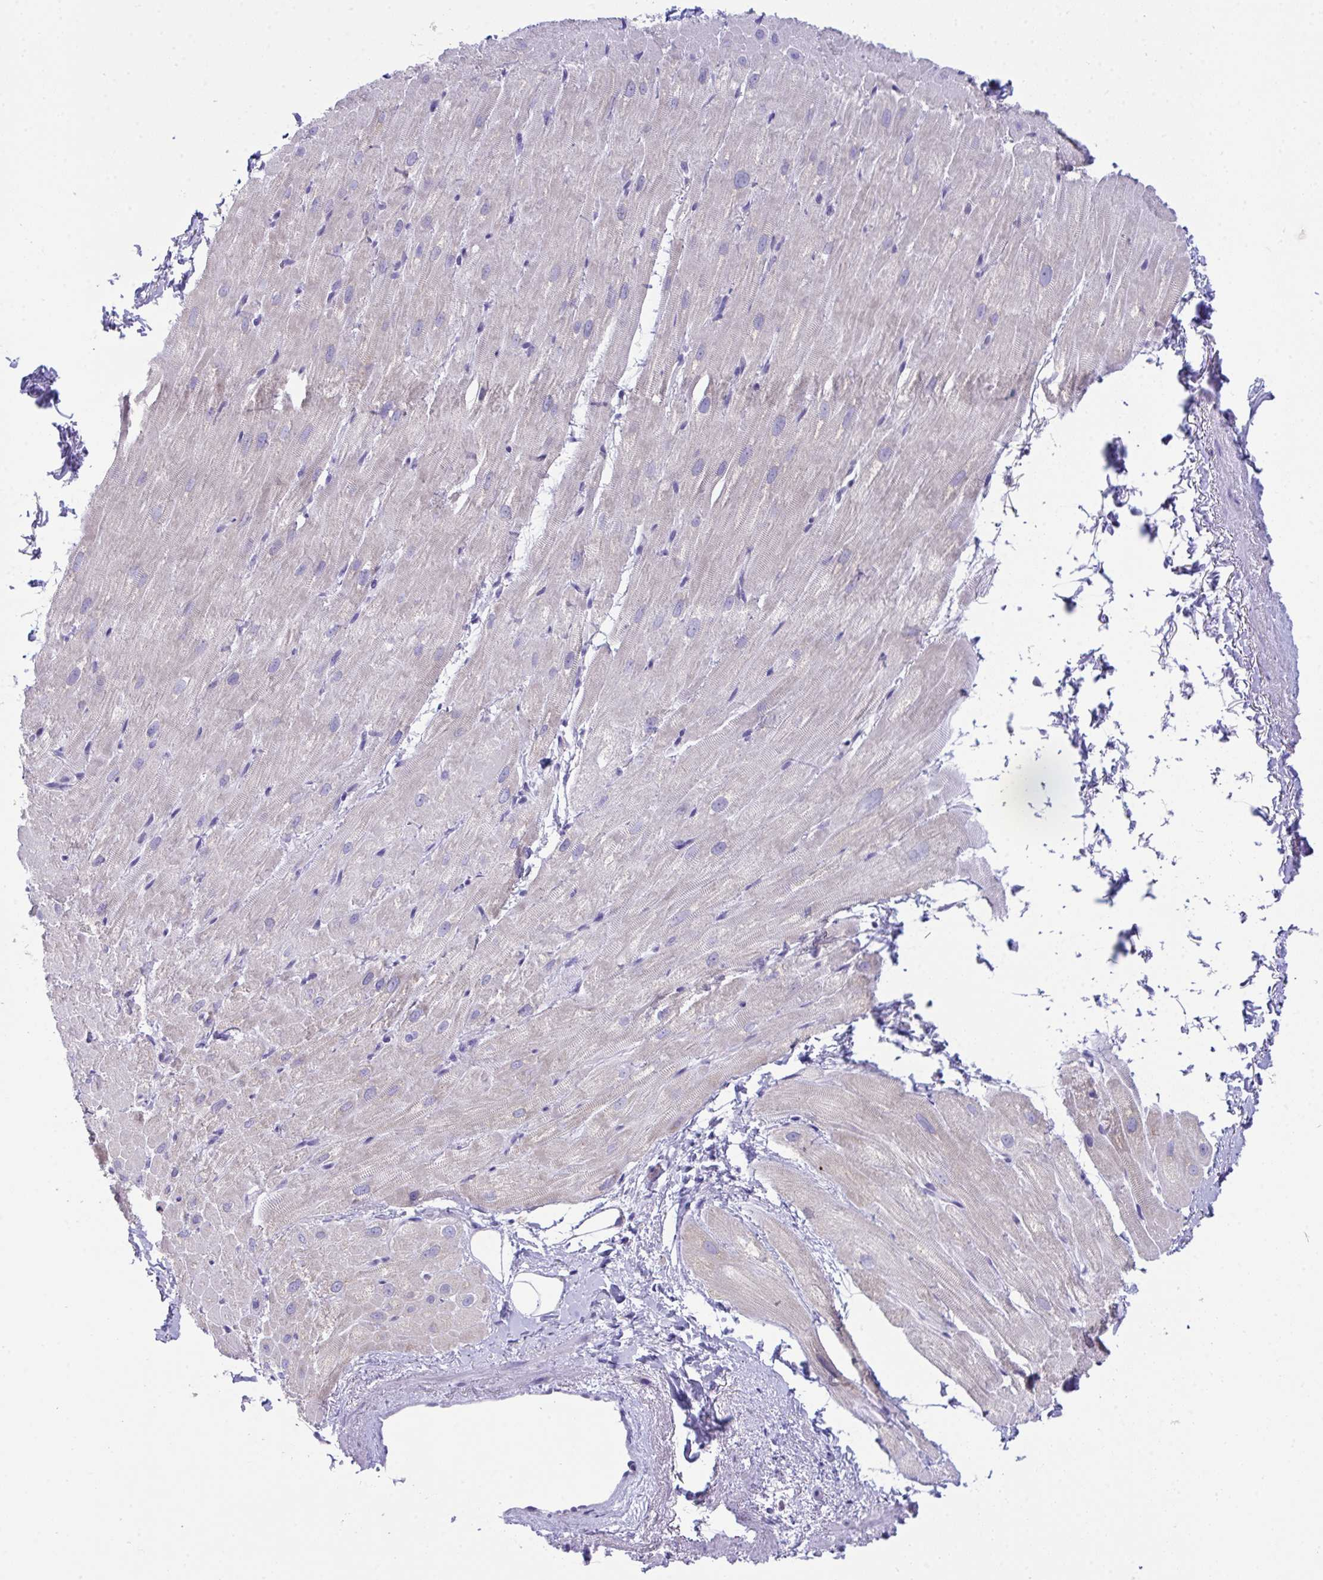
{"staining": {"intensity": "negative", "quantity": "none", "location": "none"}, "tissue": "heart muscle", "cell_type": "Cardiomyocytes", "image_type": "normal", "snomed": [{"axis": "morphology", "description": "Normal tissue, NOS"}, {"axis": "topography", "description": "Heart"}], "caption": "Cardiomyocytes show no significant protein expression in benign heart muscle.", "gene": "PLA2G12B", "patient": {"sex": "male", "age": 62}}